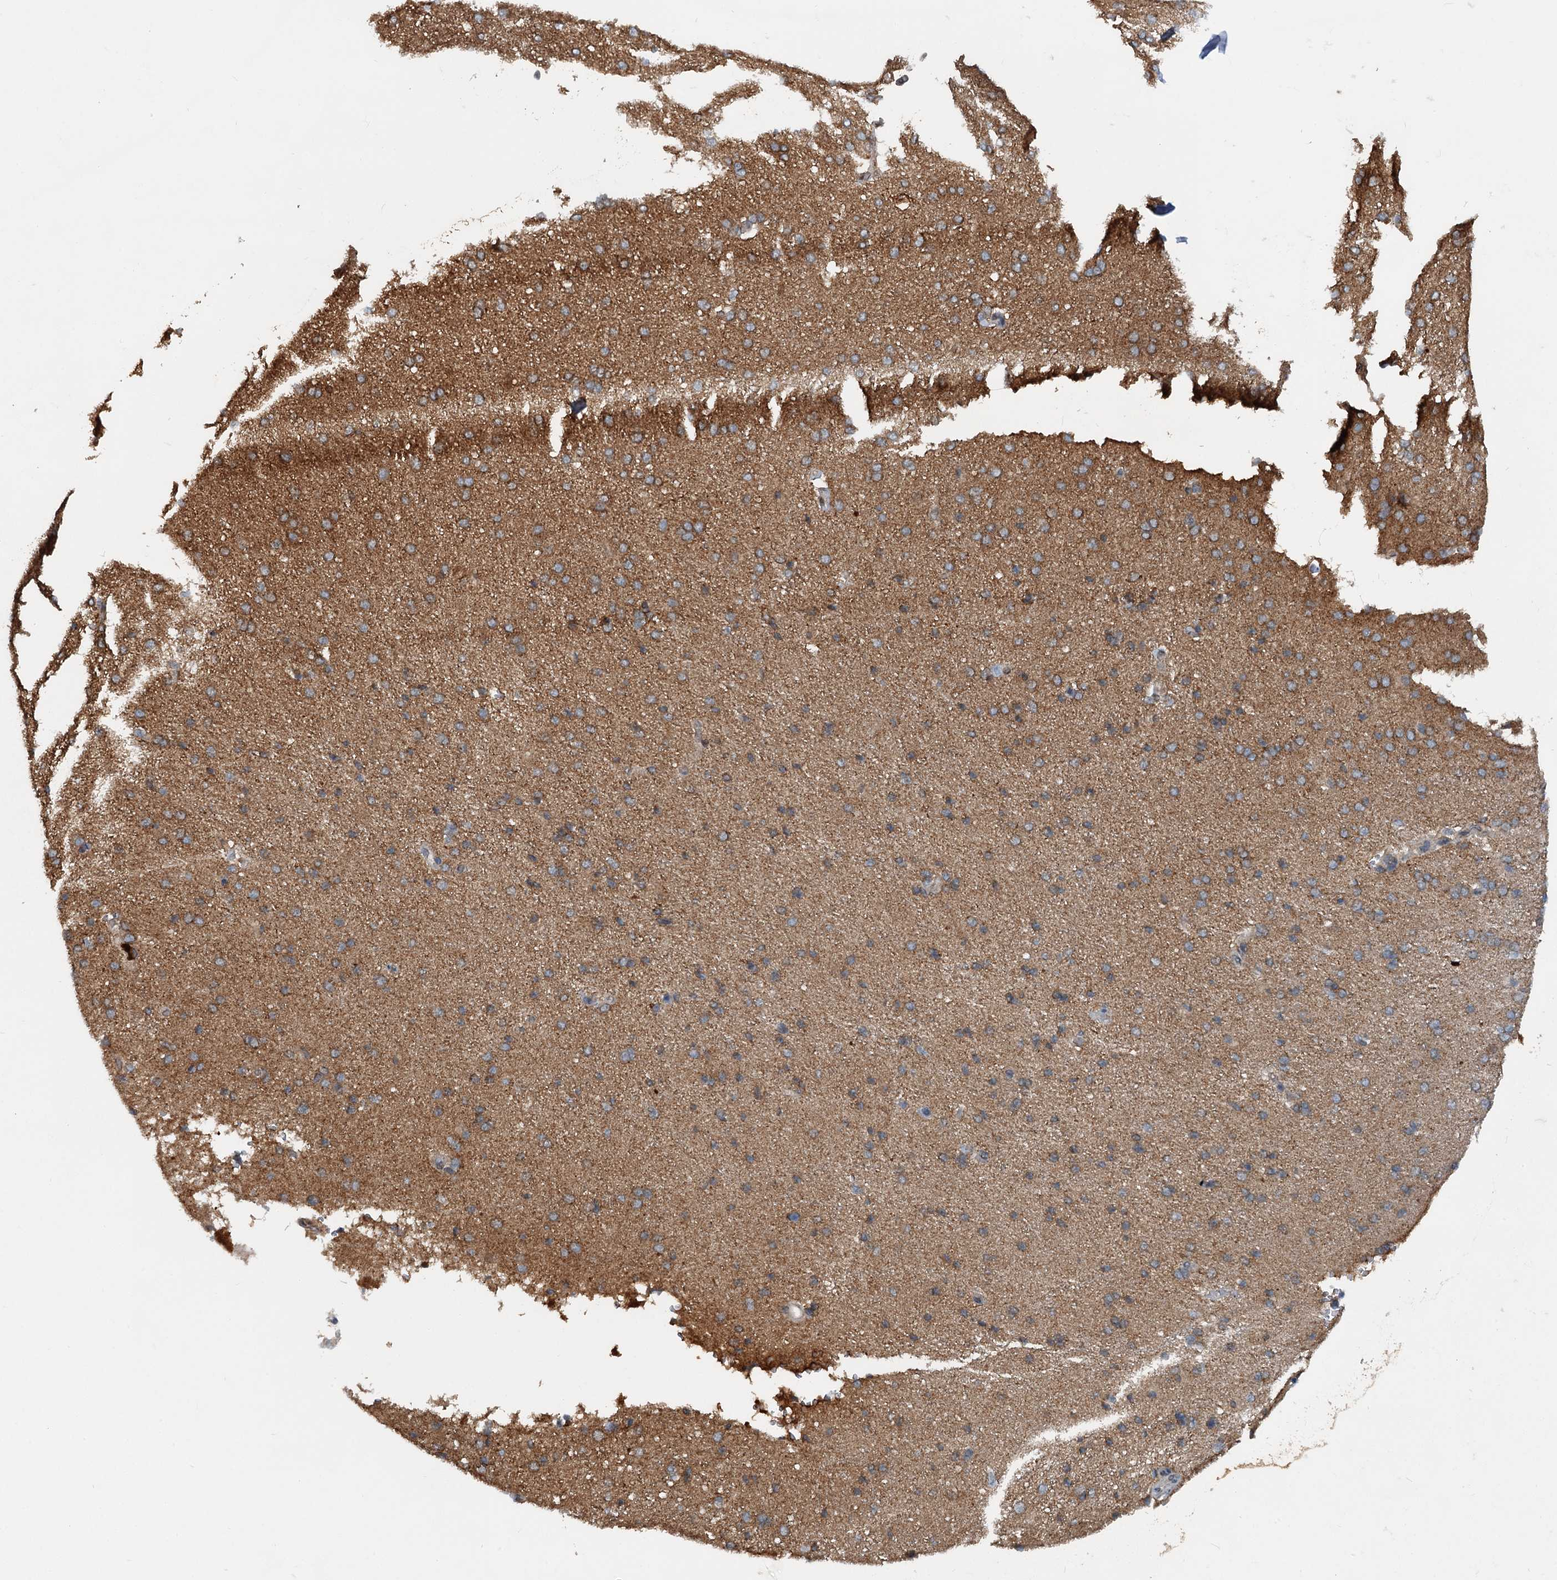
{"staining": {"intensity": "negative", "quantity": "none", "location": "none"}, "tissue": "cerebral cortex", "cell_type": "Endothelial cells", "image_type": "normal", "snomed": [{"axis": "morphology", "description": "Normal tissue, NOS"}, {"axis": "topography", "description": "Cerebral cortex"}], "caption": "The image exhibits no significant staining in endothelial cells of cerebral cortex. The staining was performed using DAB (3,3'-diaminobenzidine) to visualize the protein expression in brown, while the nuclei were stained in blue with hematoxylin (Magnification: 20x).", "gene": "GPI", "patient": {"sex": "male", "age": 62}}